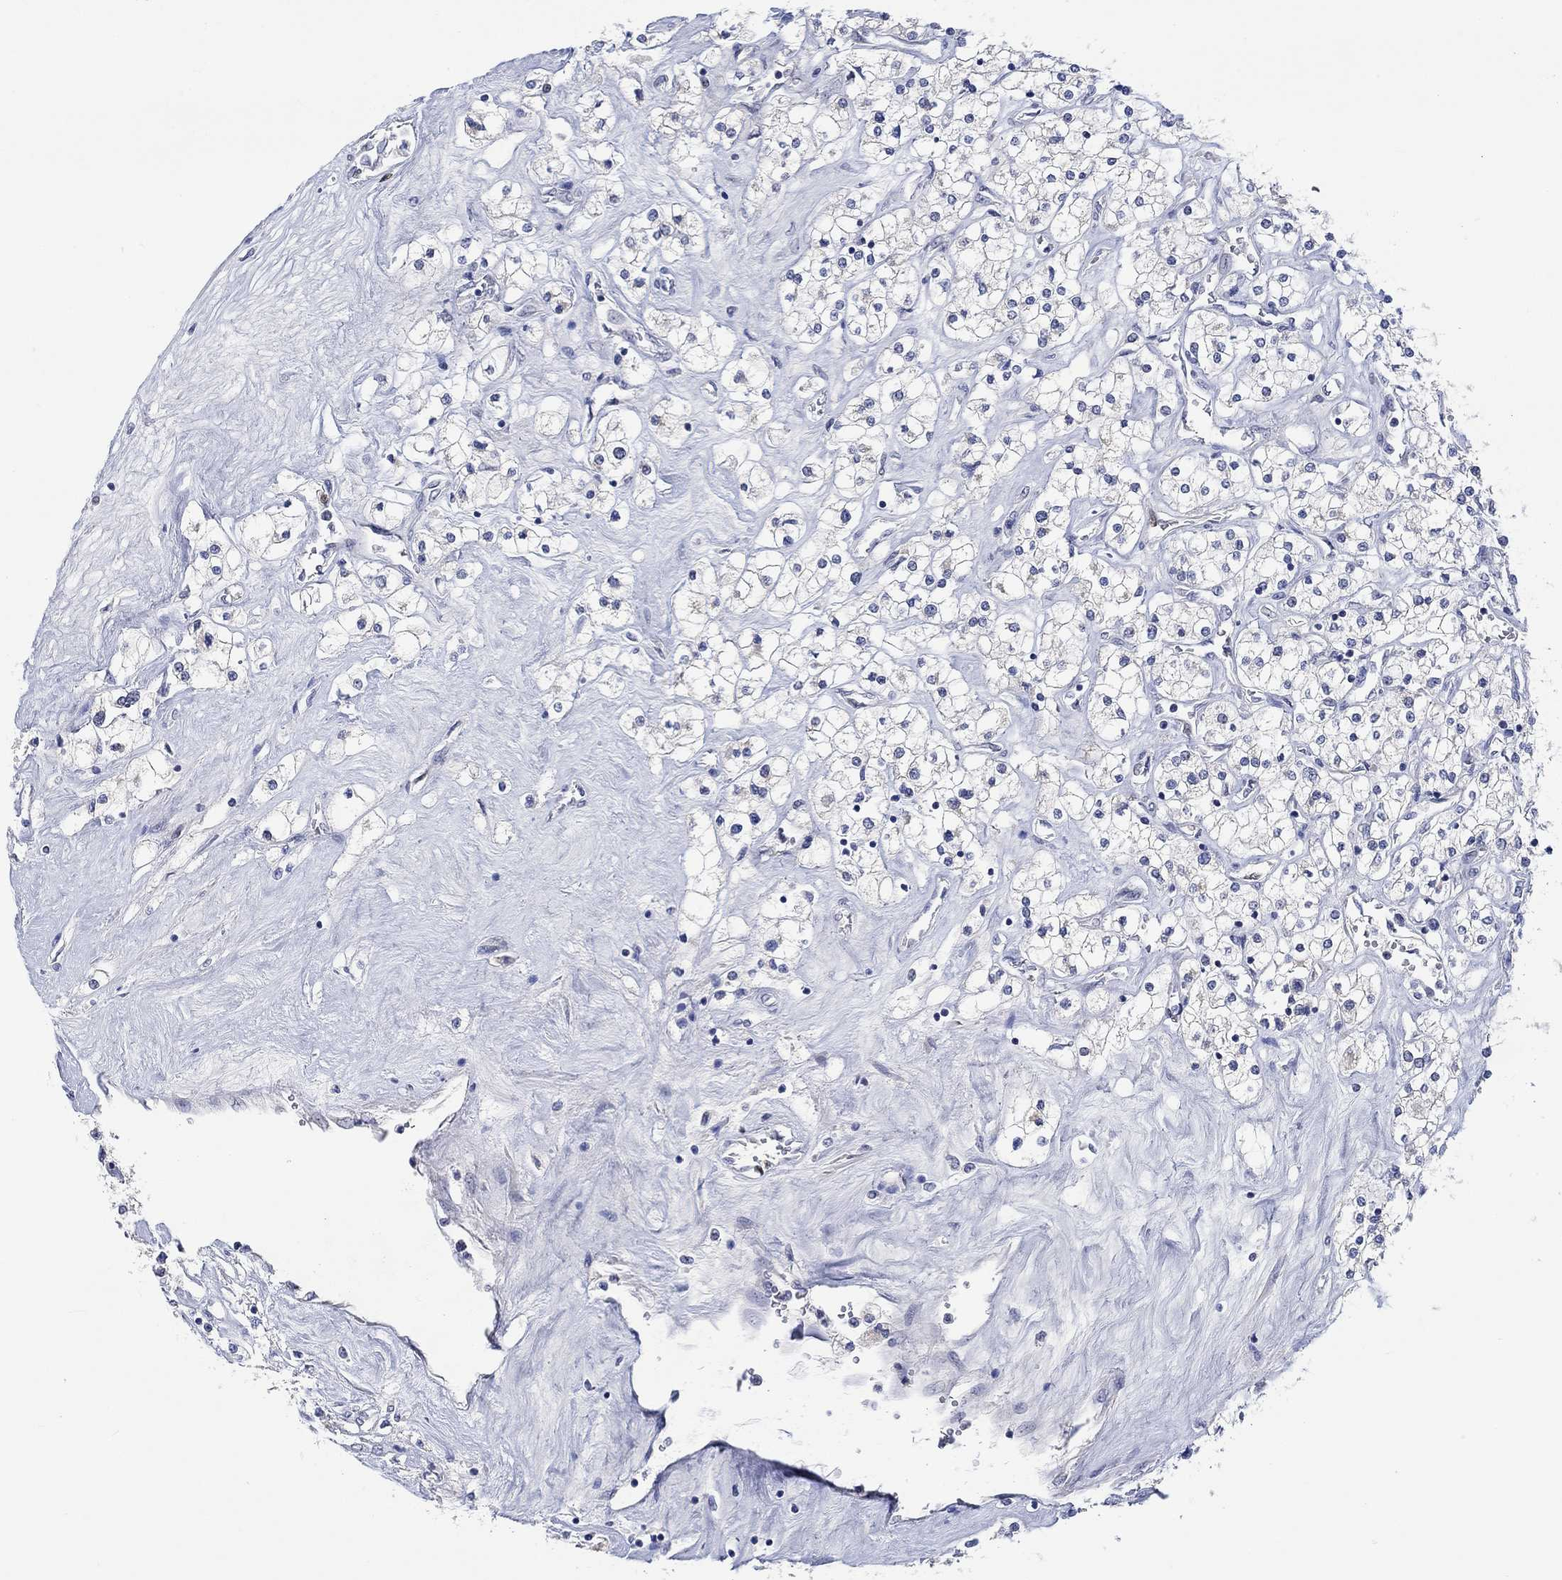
{"staining": {"intensity": "negative", "quantity": "none", "location": "none"}, "tissue": "renal cancer", "cell_type": "Tumor cells", "image_type": "cancer", "snomed": [{"axis": "morphology", "description": "Adenocarcinoma, NOS"}, {"axis": "topography", "description": "Kidney"}], "caption": "A photomicrograph of human renal cancer (adenocarcinoma) is negative for staining in tumor cells. Brightfield microscopy of immunohistochemistry stained with DAB (brown) and hematoxylin (blue), captured at high magnification.", "gene": "DLK1", "patient": {"sex": "male", "age": 80}}